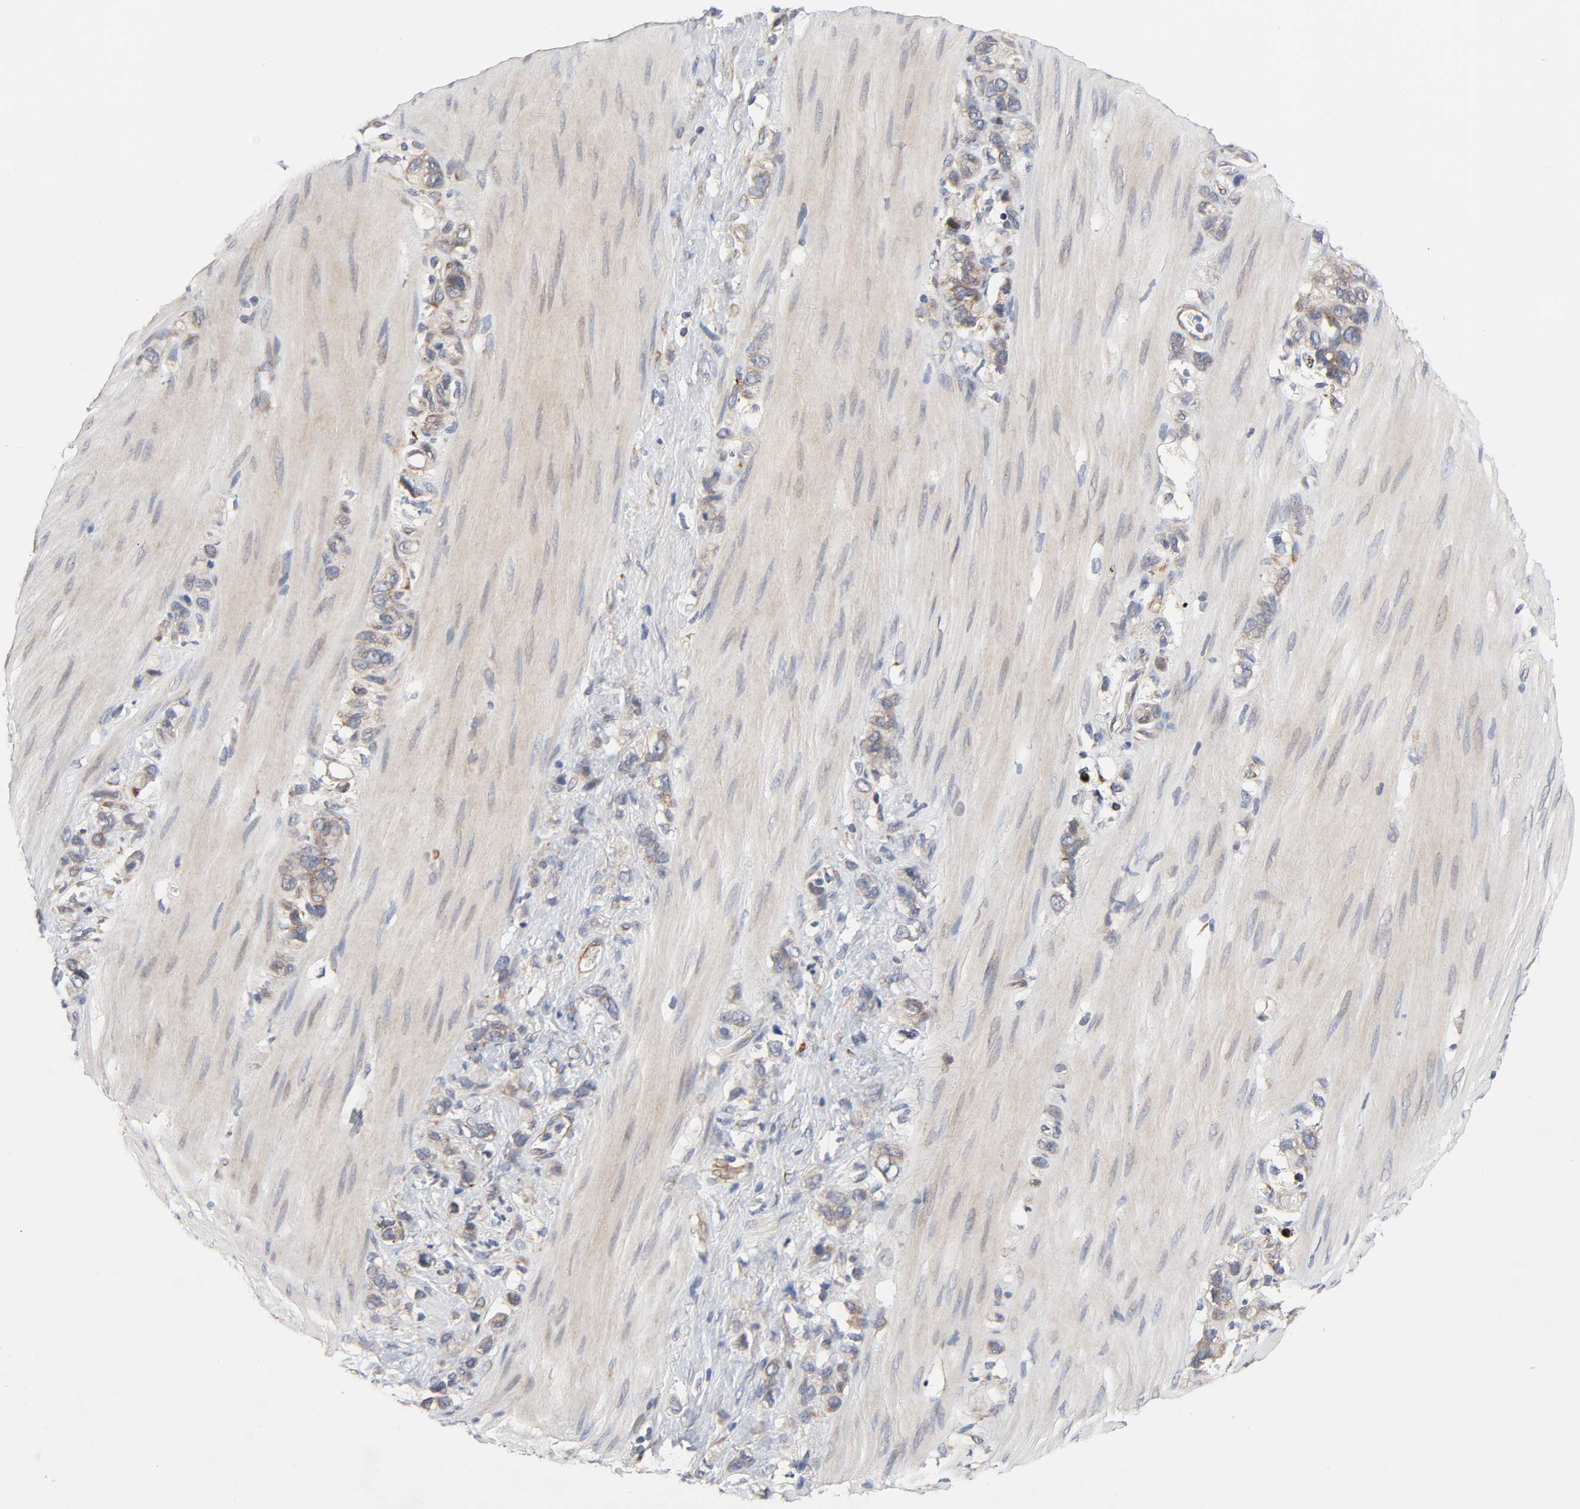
{"staining": {"intensity": "weak", "quantity": ">75%", "location": "cytoplasmic/membranous"}, "tissue": "stomach cancer", "cell_type": "Tumor cells", "image_type": "cancer", "snomed": [{"axis": "morphology", "description": "Normal tissue, NOS"}, {"axis": "morphology", "description": "Adenocarcinoma, NOS"}, {"axis": "morphology", "description": "Adenocarcinoma, High grade"}, {"axis": "topography", "description": "Stomach, upper"}, {"axis": "topography", "description": "Stomach"}], "caption": "Brown immunohistochemical staining in human stomach cancer displays weak cytoplasmic/membranous expression in about >75% of tumor cells.", "gene": "HDLBP", "patient": {"sex": "female", "age": 65}}